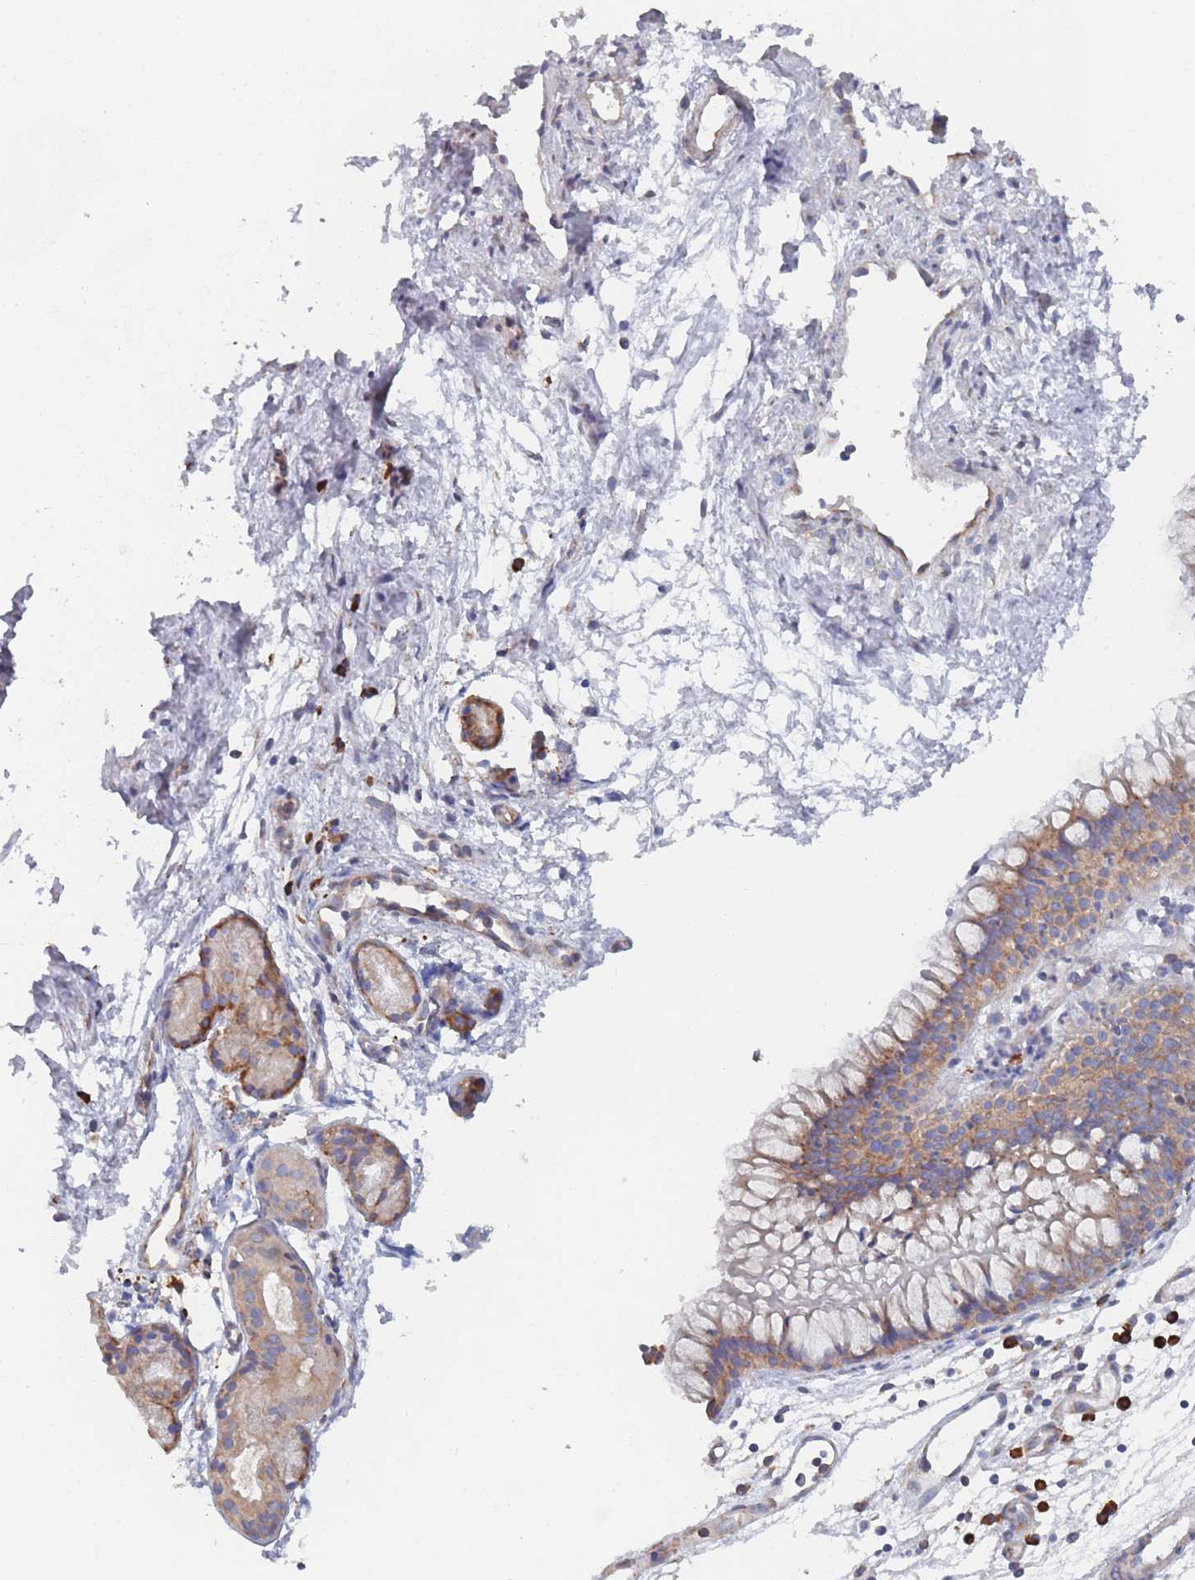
{"staining": {"intensity": "weak", "quantity": ">75%", "location": "cytoplasmic/membranous"}, "tissue": "nasopharynx", "cell_type": "Respiratory epithelial cells", "image_type": "normal", "snomed": [{"axis": "morphology", "description": "Normal tissue, NOS"}, {"axis": "topography", "description": "Nasopharynx"}], "caption": "IHC (DAB) staining of normal nasopharynx demonstrates weak cytoplasmic/membranous protein positivity in about >75% of respiratory epithelial cells. The staining is performed using DAB (3,3'-diaminobenzidine) brown chromogen to label protein expression. The nuclei are counter-stained blue using hematoxylin.", "gene": "EEF1B2", "patient": {"sex": "male", "age": 82}}